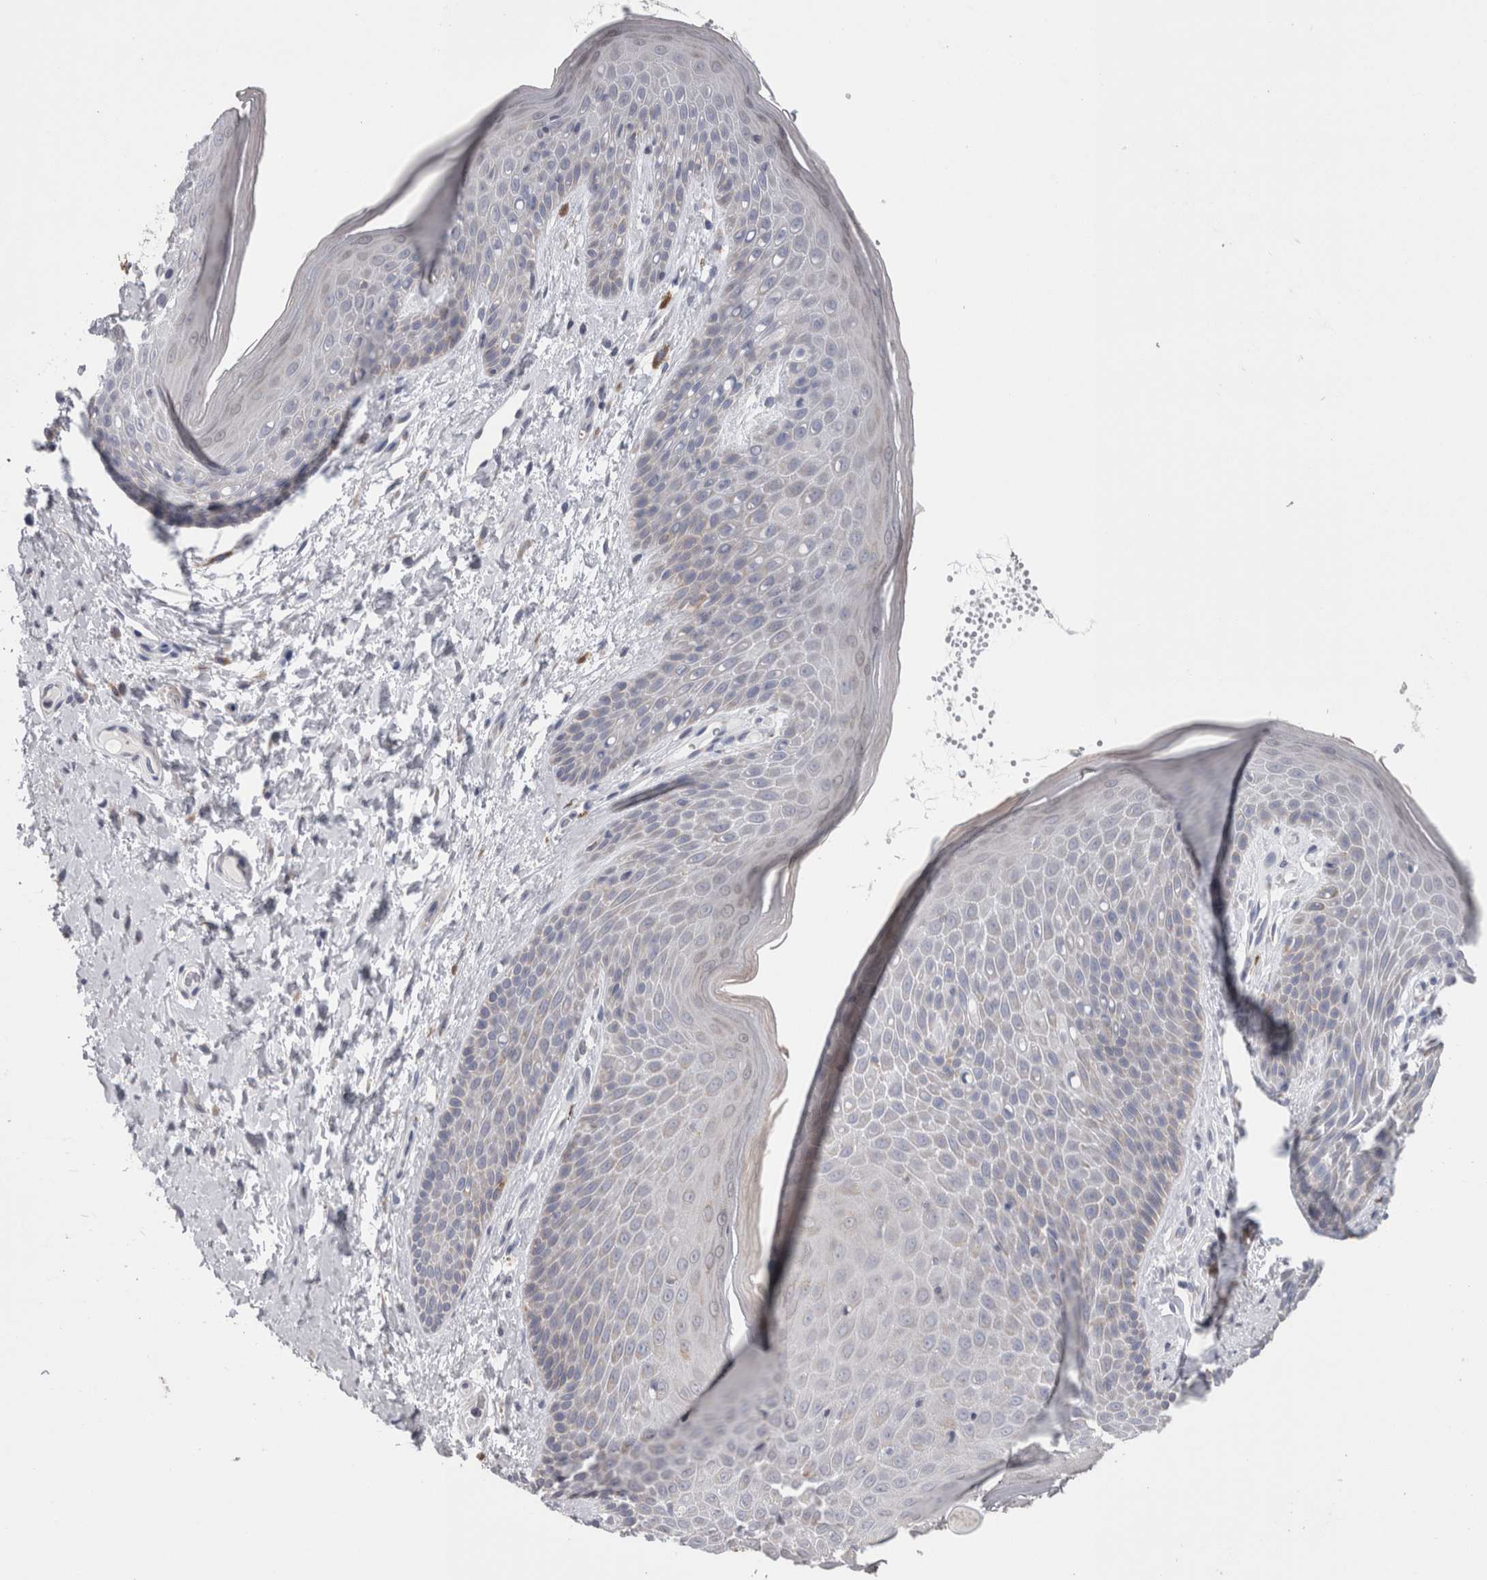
{"staining": {"intensity": "negative", "quantity": "none", "location": "none"}, "tissue": "skin", "cell_type": "Epidermal cells", "image_type": "normal", "snomed": [{"axis": "morphology", "description": "Normal tissue, NOS"}, {"axis": "topography", "description": "Anal"}], "caption": "IHC histopathology image of normal skin: human skin stained with DAB (3,3'-diaminobenzidine) demonstrates no significant protein expression in epidermal cells.", "gene": "GDAP1", "patient": {"sex": "male", "age": 74}}